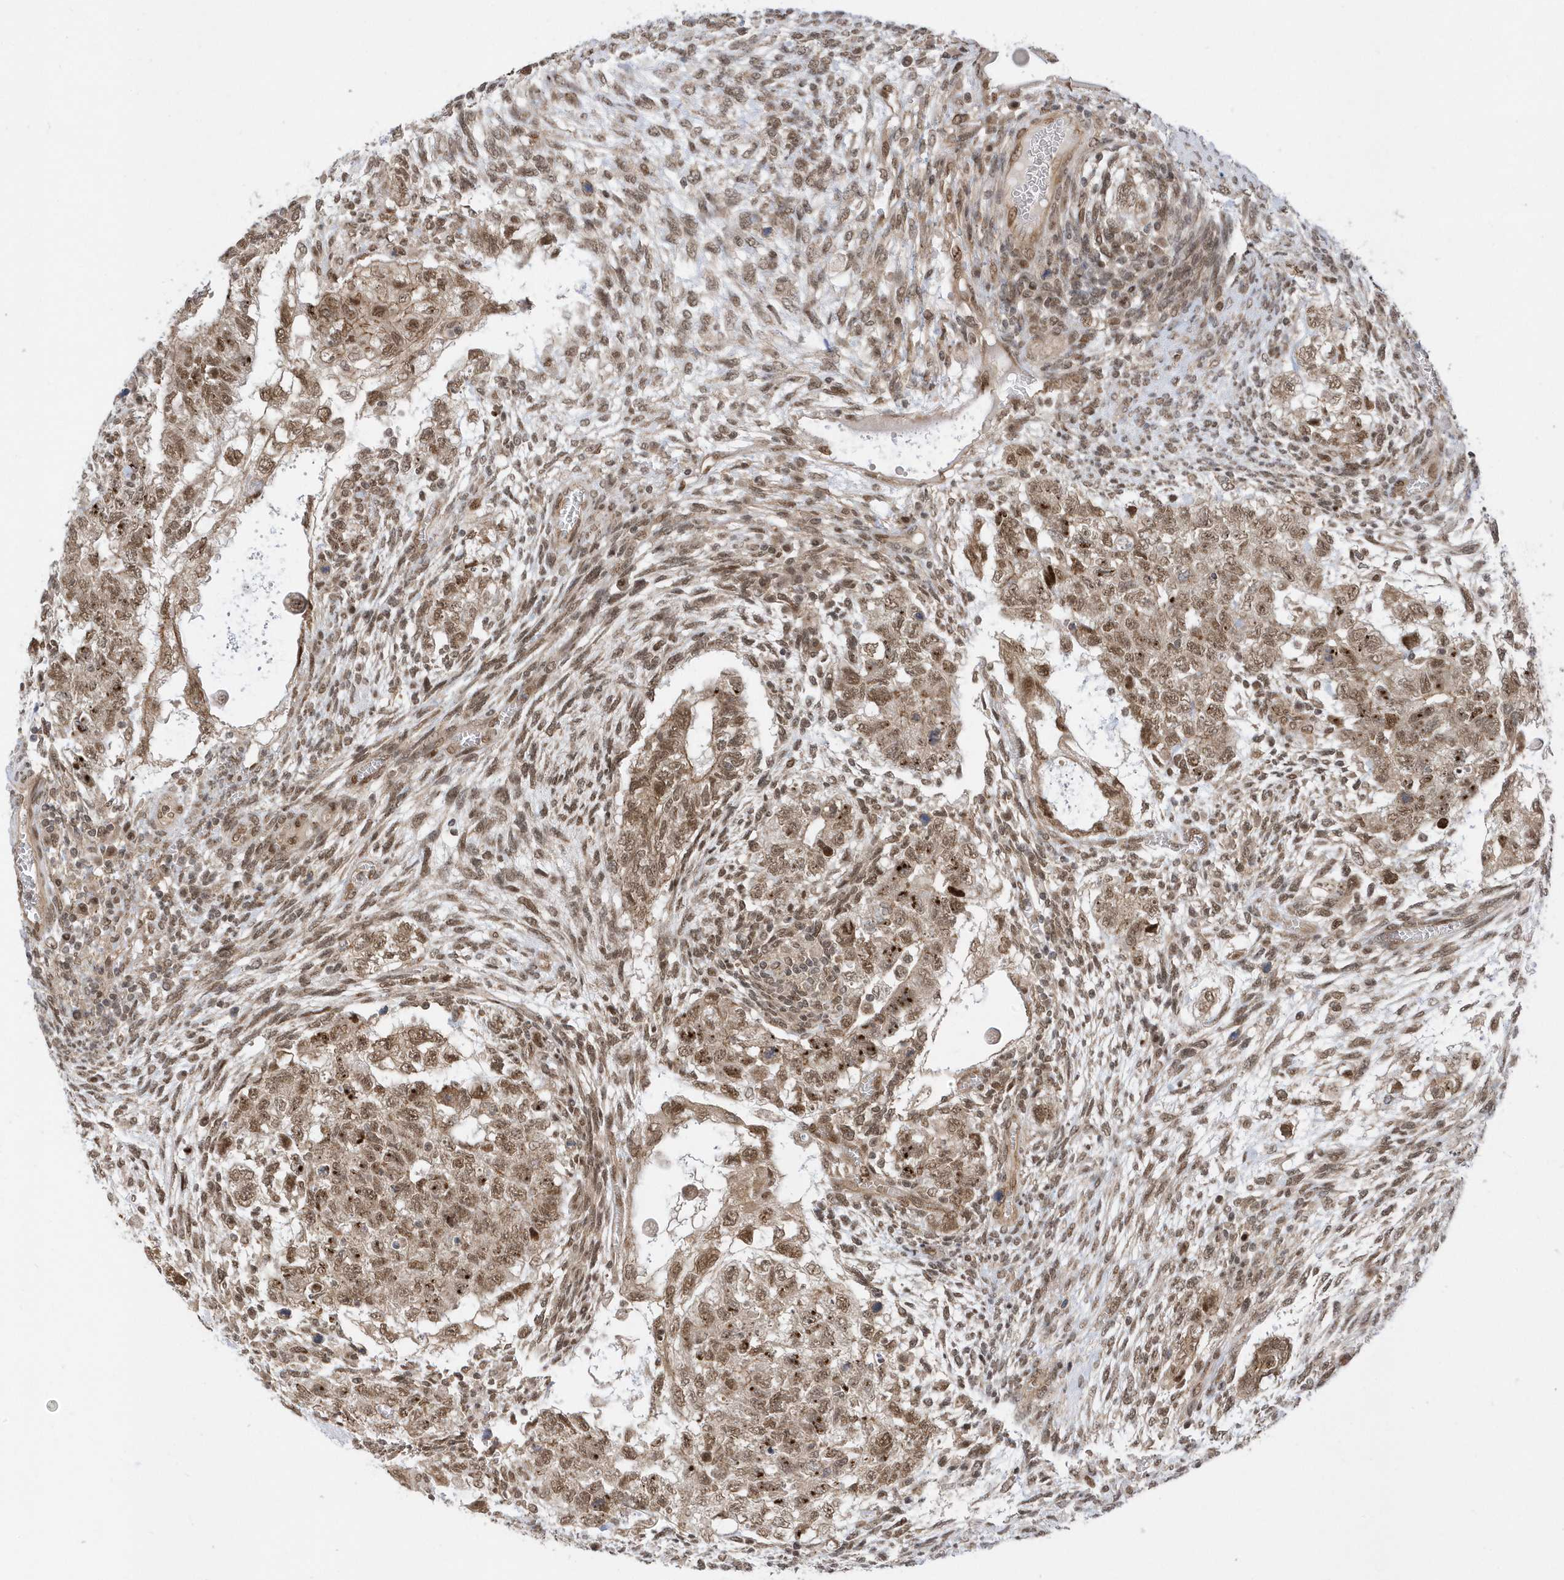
{"staining": {"intensity": "moderate", "quantity": ">75%", "location": "cytoplasmic/membranous,nuclear"}, "tissue": "testis cancer", "cell_type": "Tumor cells", "image_type": "cancer", "snomed": [{"axis": "morphology", "description": "Carcinoma, Embryonal, NOS"}, {"axis": "topography", "description": "Testis"}], "caption": "DAB immunohistochemical staining of embryonal carcinoma (testis) exhibits moderate cytoplasmic/membranous and nuclear protein staining in approximately >75% of tumor cells. The staining was performed using DAB, with brown indicating positive protein expression. Nuclei are stained blue with hematoxylin.", "gene": "USP53", "patient": {"sex": "male", "age": 37}}